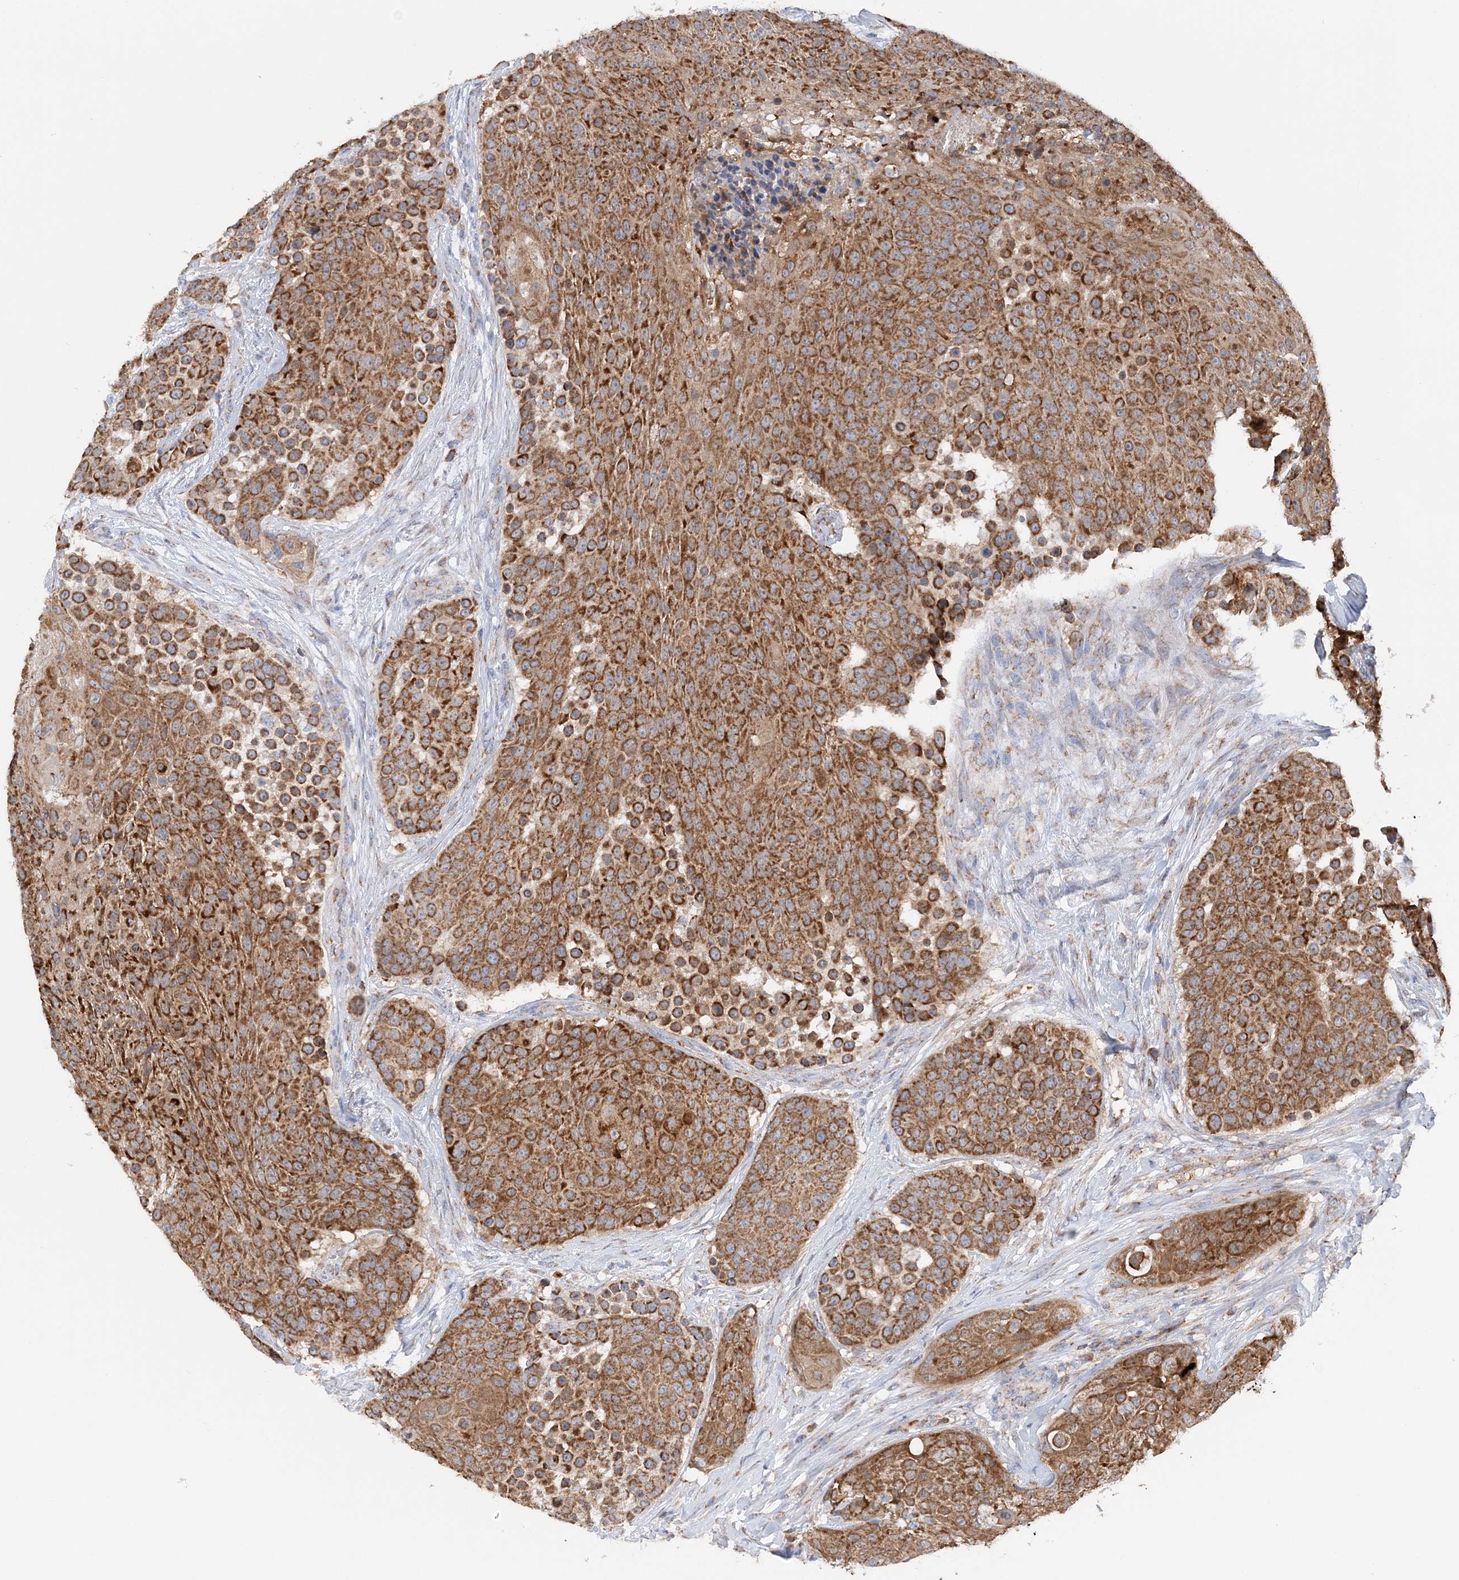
{"staining": {"intensity": "moderate", "quantity": ">75%", "location": "cytoplasmic/membranous"}, "tissue": "urothelial cancer", "cell_type": "Tumor cells", "image_type": "cancer", "snomed": [{"axis": "morphology", "description": "Urothelial carcinoma, High grade"}, {"axis": "topography", "description": "Urinary bladder"}], "caption": "Moderate cytoplasmic/membranous expression for a protein is appreciated in about >75% of tumor cells of urothelial cancer using immunohistochemistry.", "gene": "TTC32", "patient": {"sex": "female", "age": 63}}